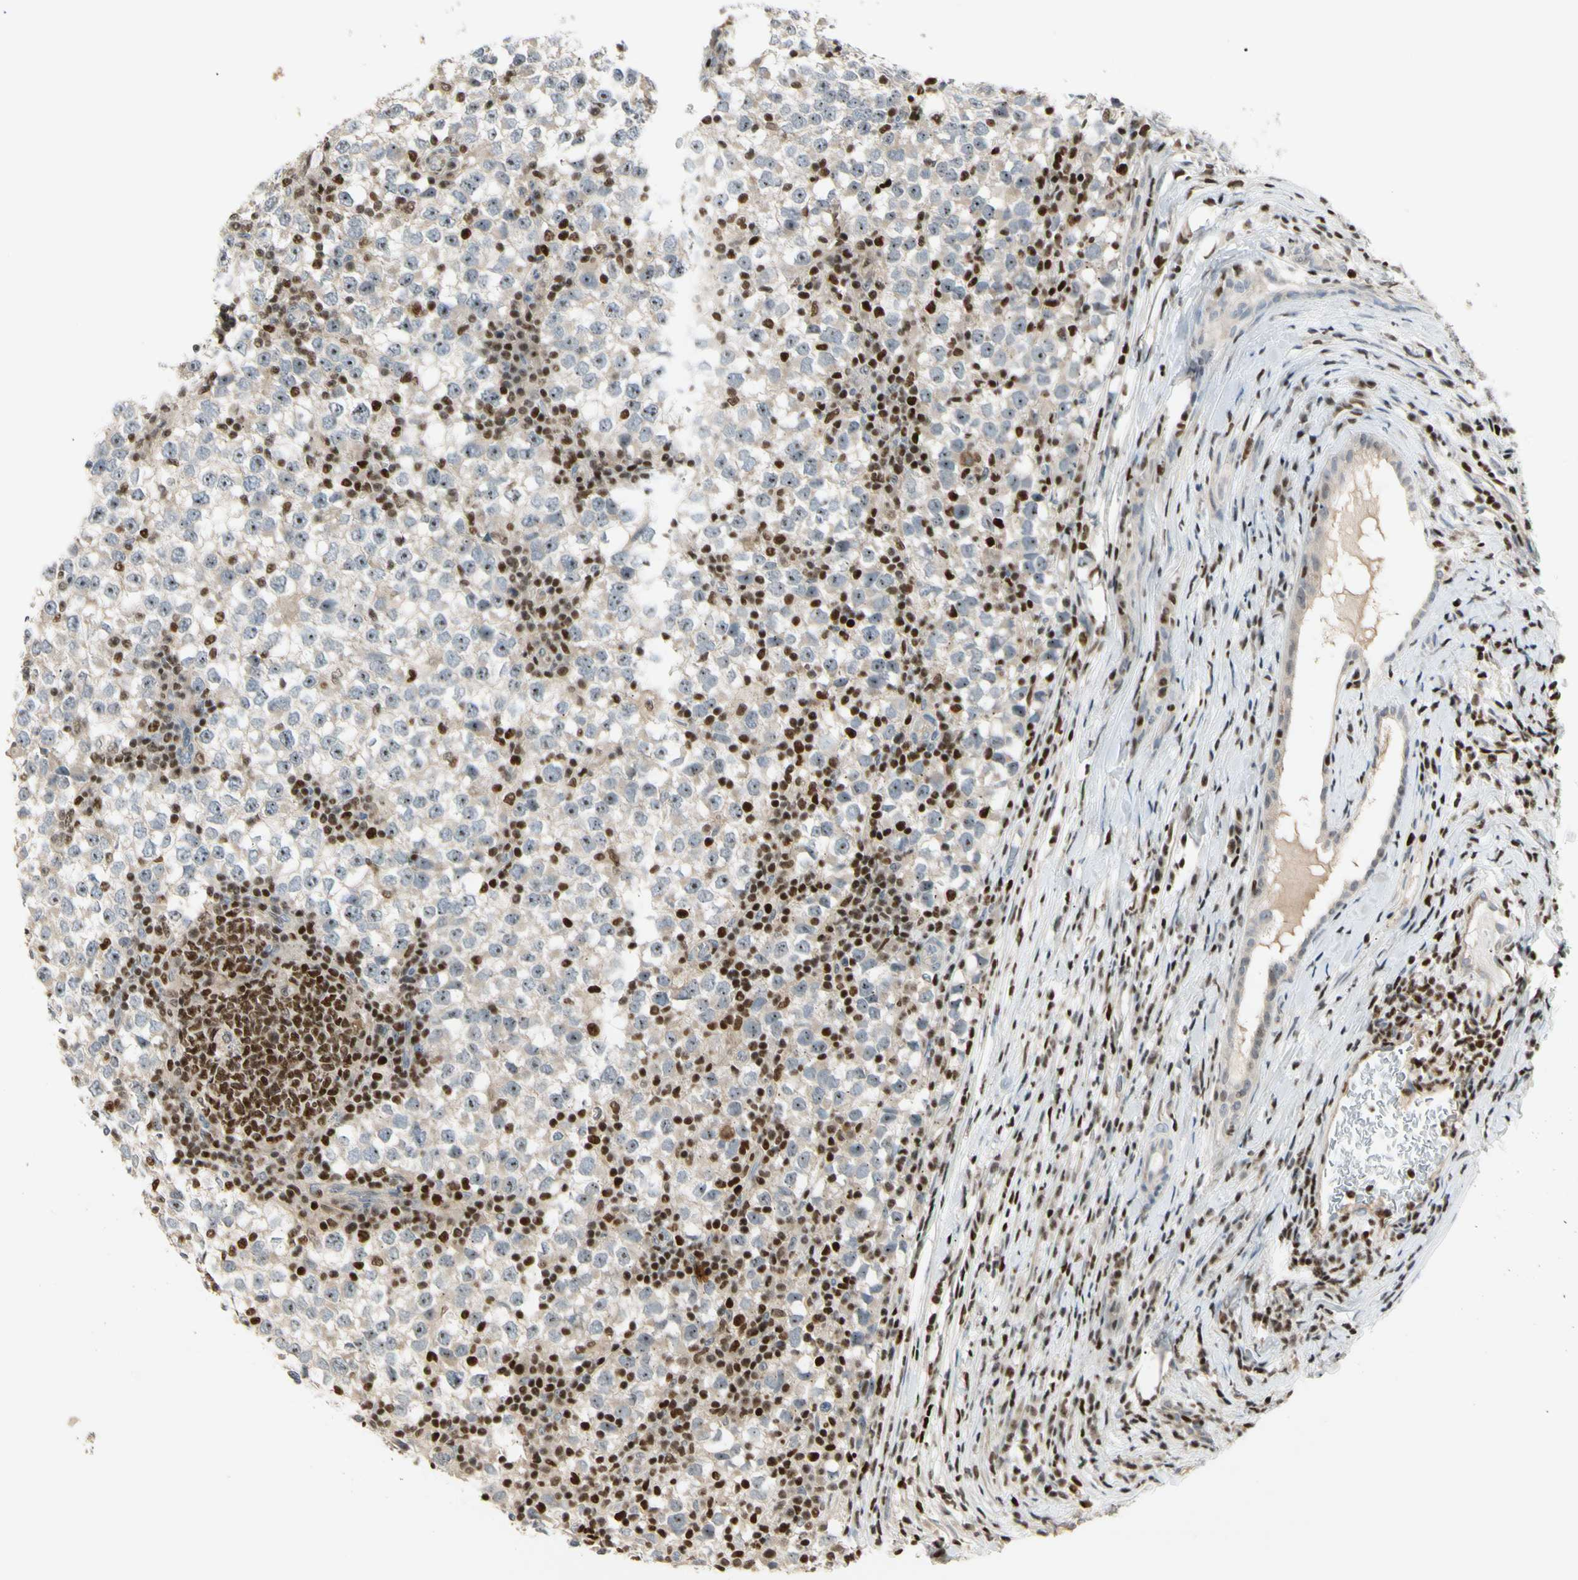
{"staining": {"intensity": "weak", "quantity": "25%-75%", "location": "cytoplasmic/membranous"}, "tissue": "testis cancer", "cell_type": "Tumor cells", "image_type": "cancer", "snomed": [{"axis": "morphology", "description": "Seminoma, NOS"}, {"axis": "topography", "description": "Testis"}], "caption": "Immunohistochemical staining of human seminoma (testis) exhibits low levels of weak cytoplasmic/membranous expression in about 25%-75% of tumor cells.", "gene": "NFYA", "patient": {"sex": "male", "age": 65}}